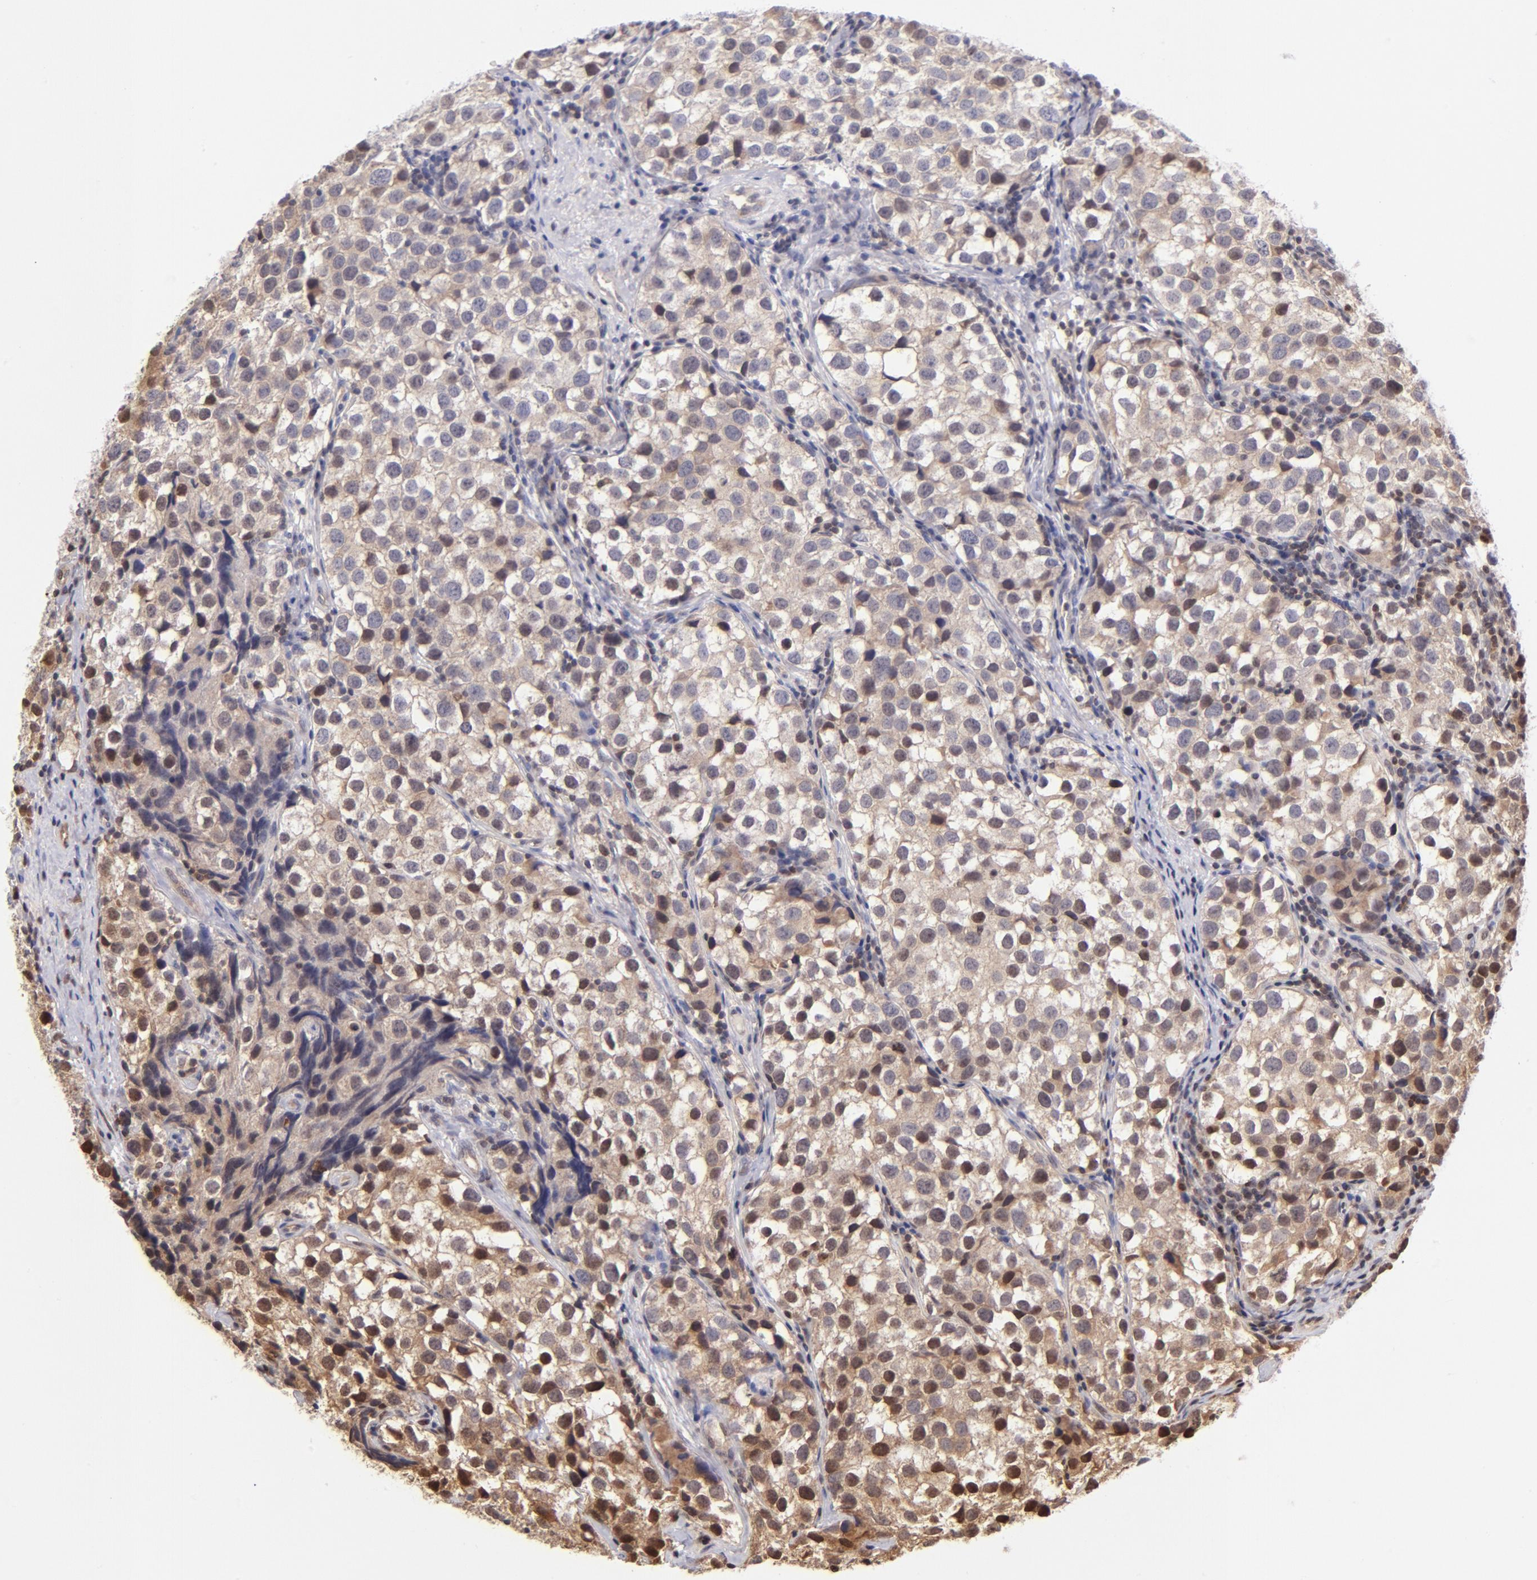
{"staining": {"intensity": "weak", "quantity": ">75%", "location": "cytoplasmic/membranous,nuclear"}, "tissue": "testis cancer", "cell_type": "Tumor cells", "image_type": "cancer", "snomed": [{"axis": "morphology", "description": "Seminoma, NOS"}, {"axis": "topography", "description": "Testis"}], "caption": "IHC of human testis cancer (seminoma) exhibits low levels of weak cytoplasmic/membranous and nuclear staining in approximately >75% of tumor cells.", "gene": "YWHAB", "patient": {"sex": "male", "age": 39}}